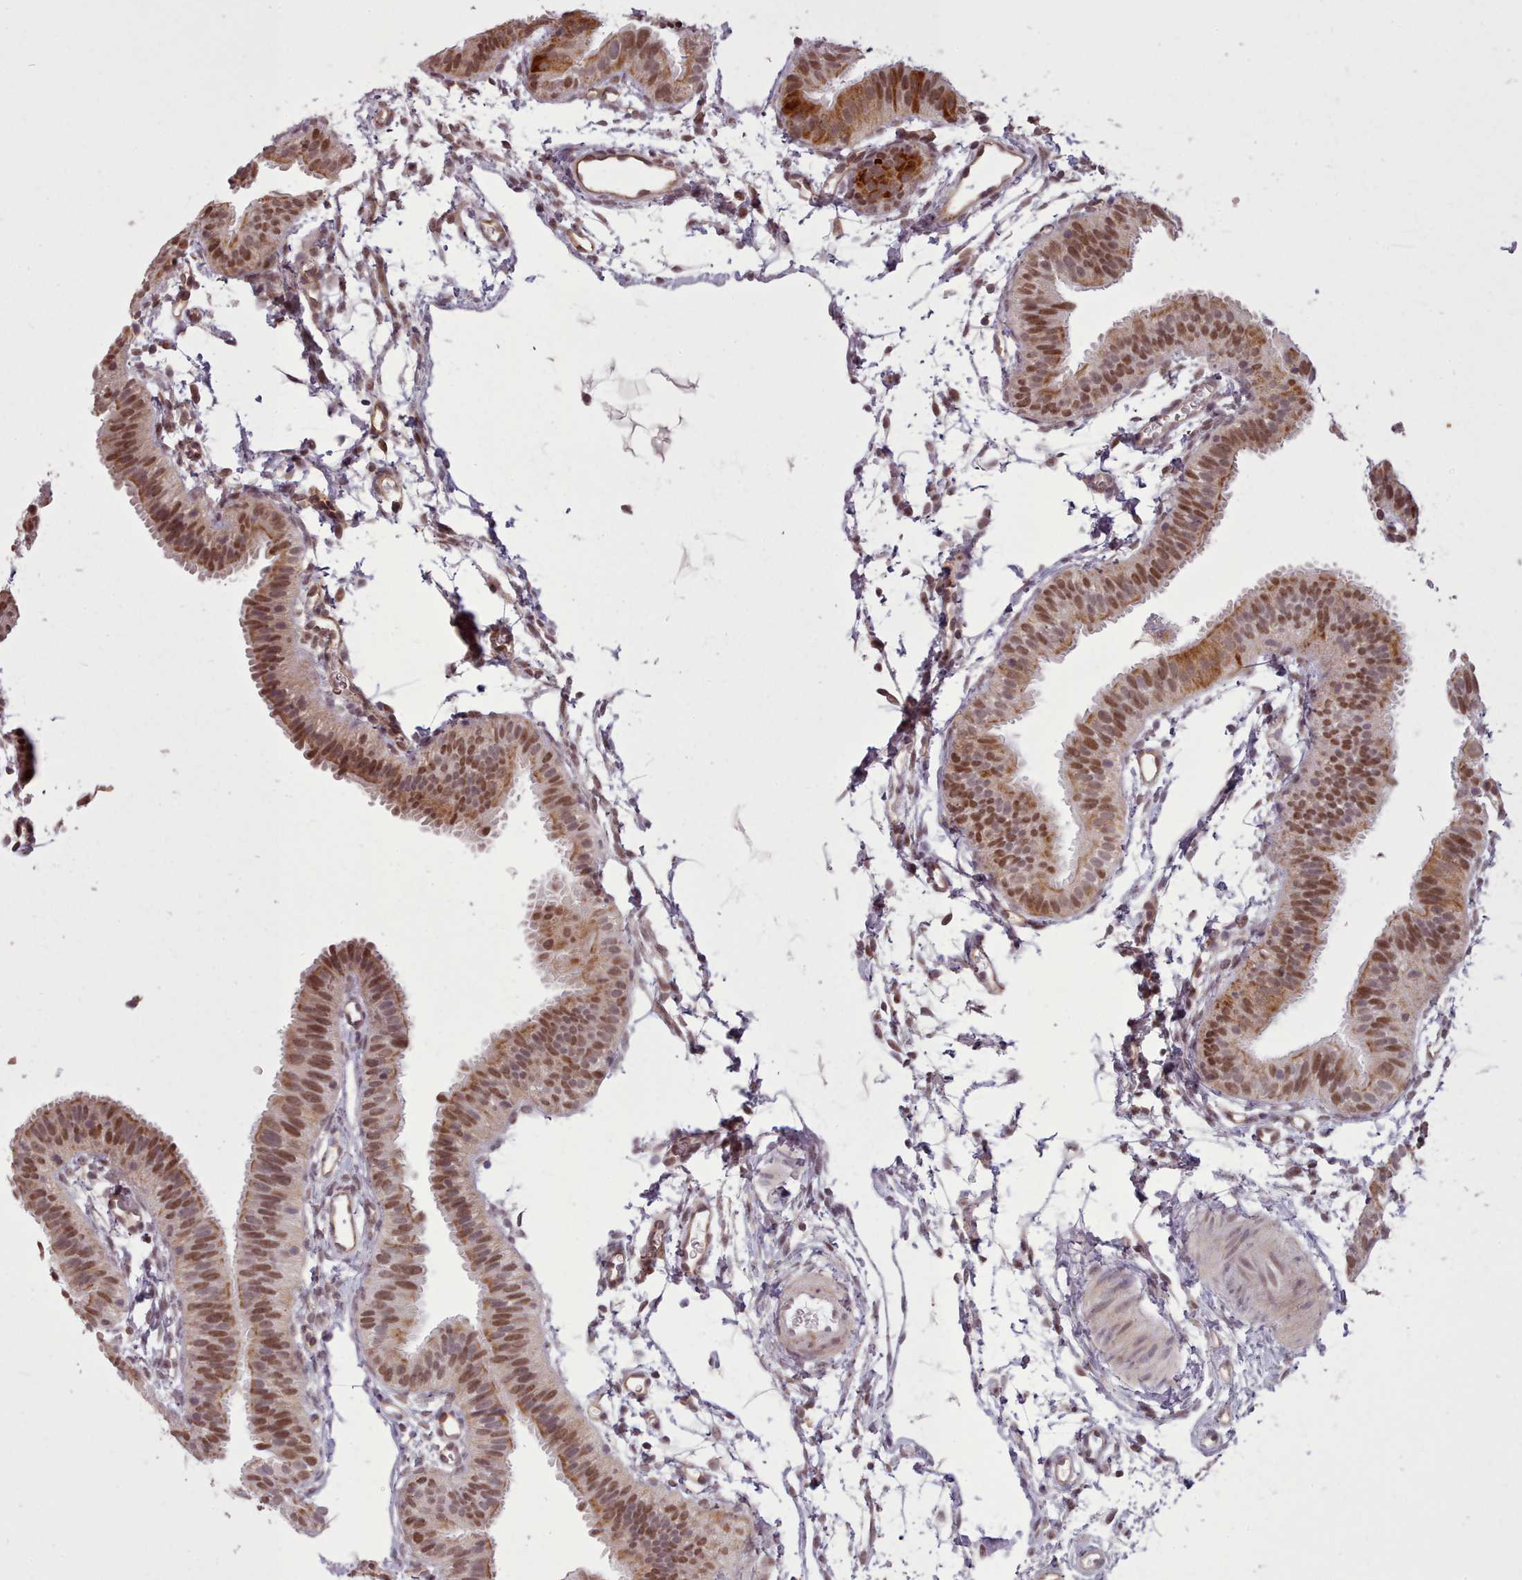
{"staining": {"intensity": "moderate", "quantity": ">75%", "location": "cytoplasmic/membranous,nuclear"}, "tissue": "fallopian tube", "cell_type": "Glandular cells", "image_type": "normal", "snomed": [{"axis": "morphology", "description": "Normal tissue, NOS"}, {"axis": "topography", "description": "Fallopian tube"}], "caption": "Protein staining exhibits moderate cytoplasmic/membranous,nuclear staining in about >75% of glandular cells in benign fallopian tube.", "gene": "ZMYM4", "patient": {"sex": "female", "age": 35}}